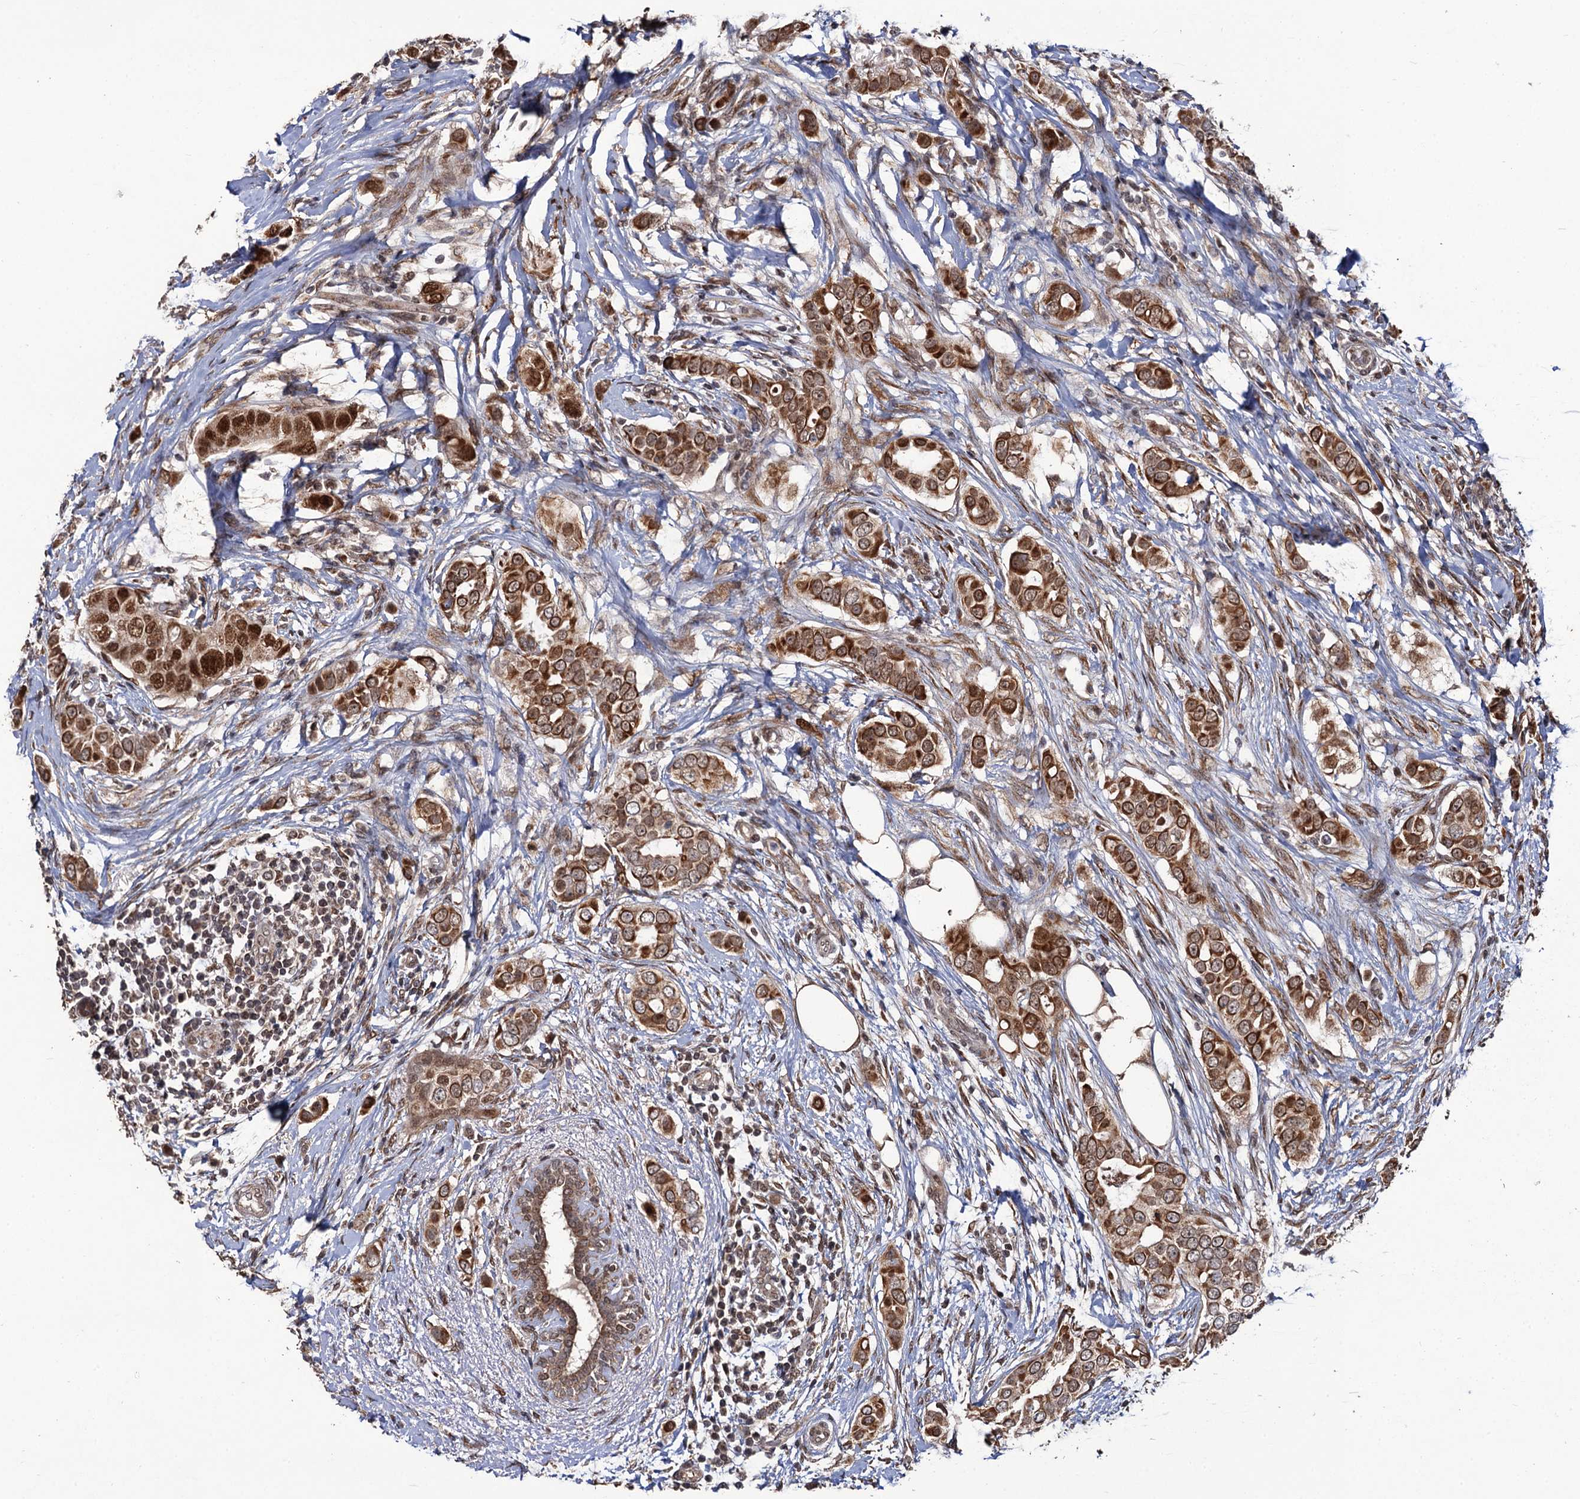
{"staining": {"intensity": "moderate", "quantity": ">75%", "location": "cytoplasmic/membranous,nuclear"}, "tissue": "breast cancer", "cell_type": "Tumor cells", "image_type": "cancer", "snomed": [{"axis": "morphology", "description": "Lobular carcinoma"}, {"axis": "topography", "description": "Breast"}], "caption": "Protein staining of lobular carcinoma (breast) tissue shows moderate cytoplasmic/membranous and nuclear expression in about >75% of tumor cells.", "gene": "LRRC63", "patient": {"sex": "female", "age": 51}}